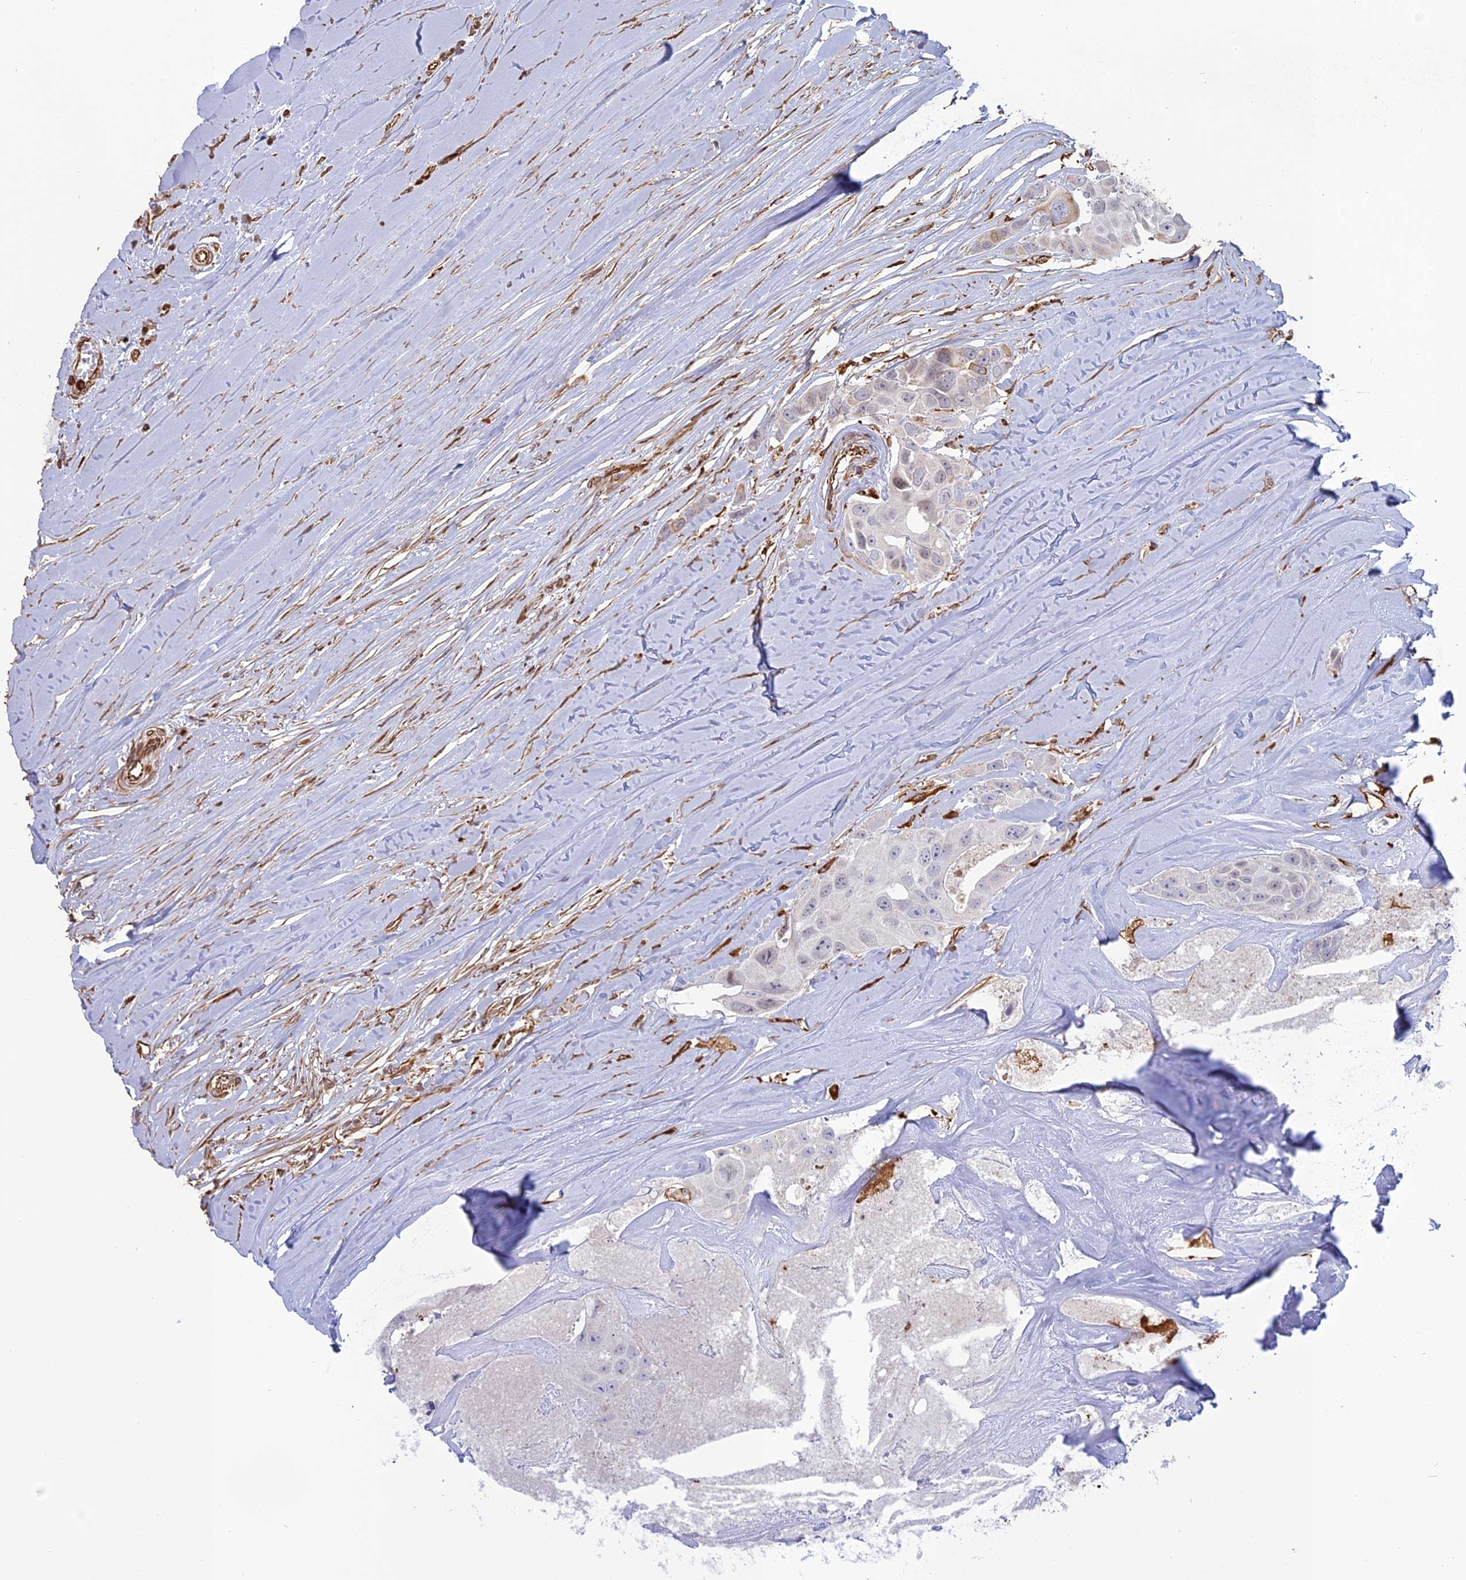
{"staining": {"intensity": "negative", "quantity": "none", "location": "none"}, "tissue": "head and neck cancer", "cell_type": "Tumor cells", "image_type": "cancer", "snomed": [{"axis": "morphology", "description": "Adenocarcinoma, NOS"}, {"axis": "morphology", "description": "Adenocarcinoma, metastatic, NOS"}, {"axis": "topography", "description": "Head-Neck"}], "caption": "IHC photomicrograph of neoplastic tissue: metastatic adenocarcinoma (head and neck) stained with DAB reveals no significant protein staining in tumor cells.", "gene": "APOBR", "patient": {"sex": "male", "age": 75}}